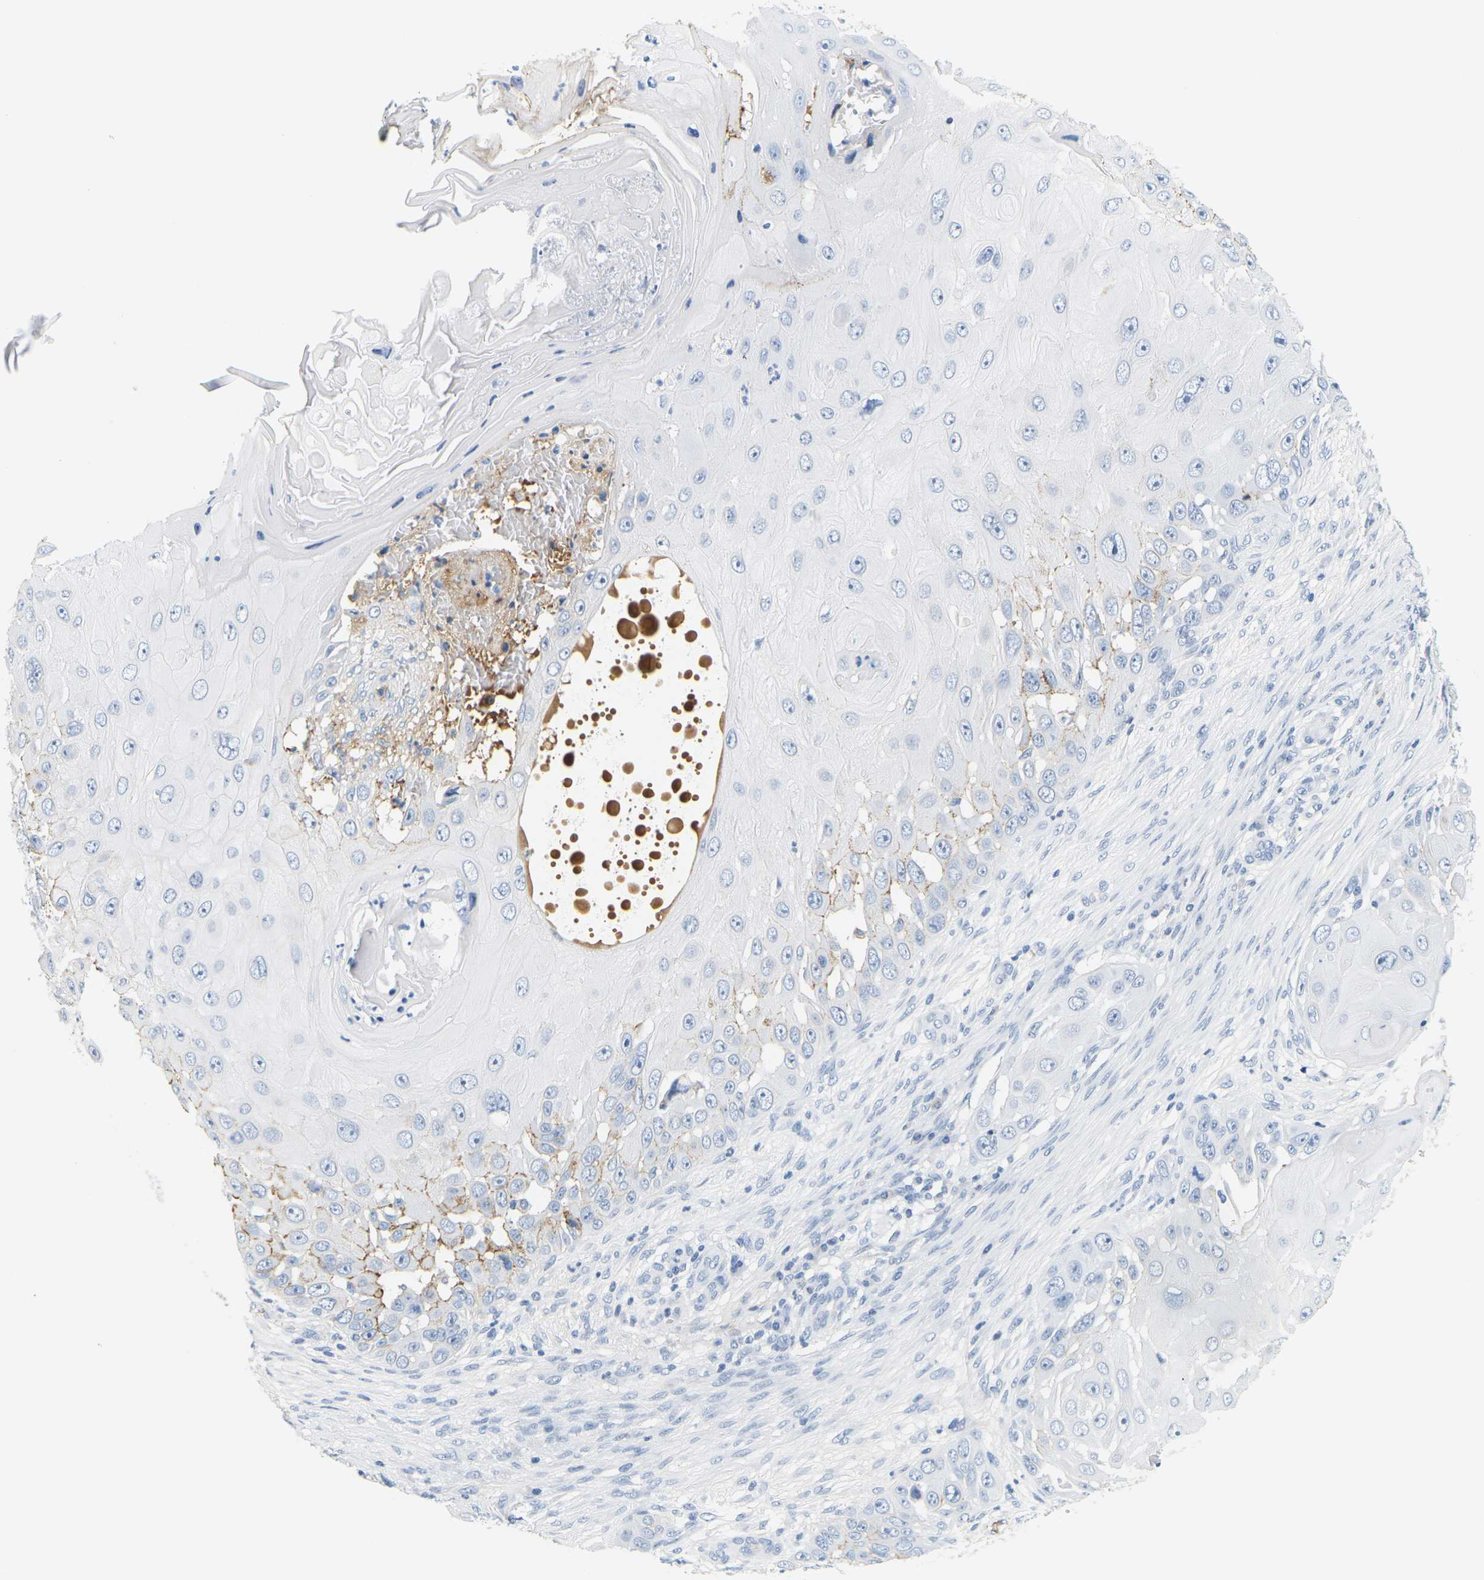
{"staining": {"intensity": "negative", "quantity": "none", "location": "none"}, "tissue": "skin cancer", "cell_type": "Tumor cells", "image_type": "cancer", "snomed": [{"axis": "morphology", "description": "Squamous cell carcinoma, NOS"}, {"axis": "topography", "description": "Skin"}], "caption": "The histopathology image shows no significant expression in tumor cells of skin cancer.", "gene": "APOB", "patient": {"sex": "female", "age": 44}}